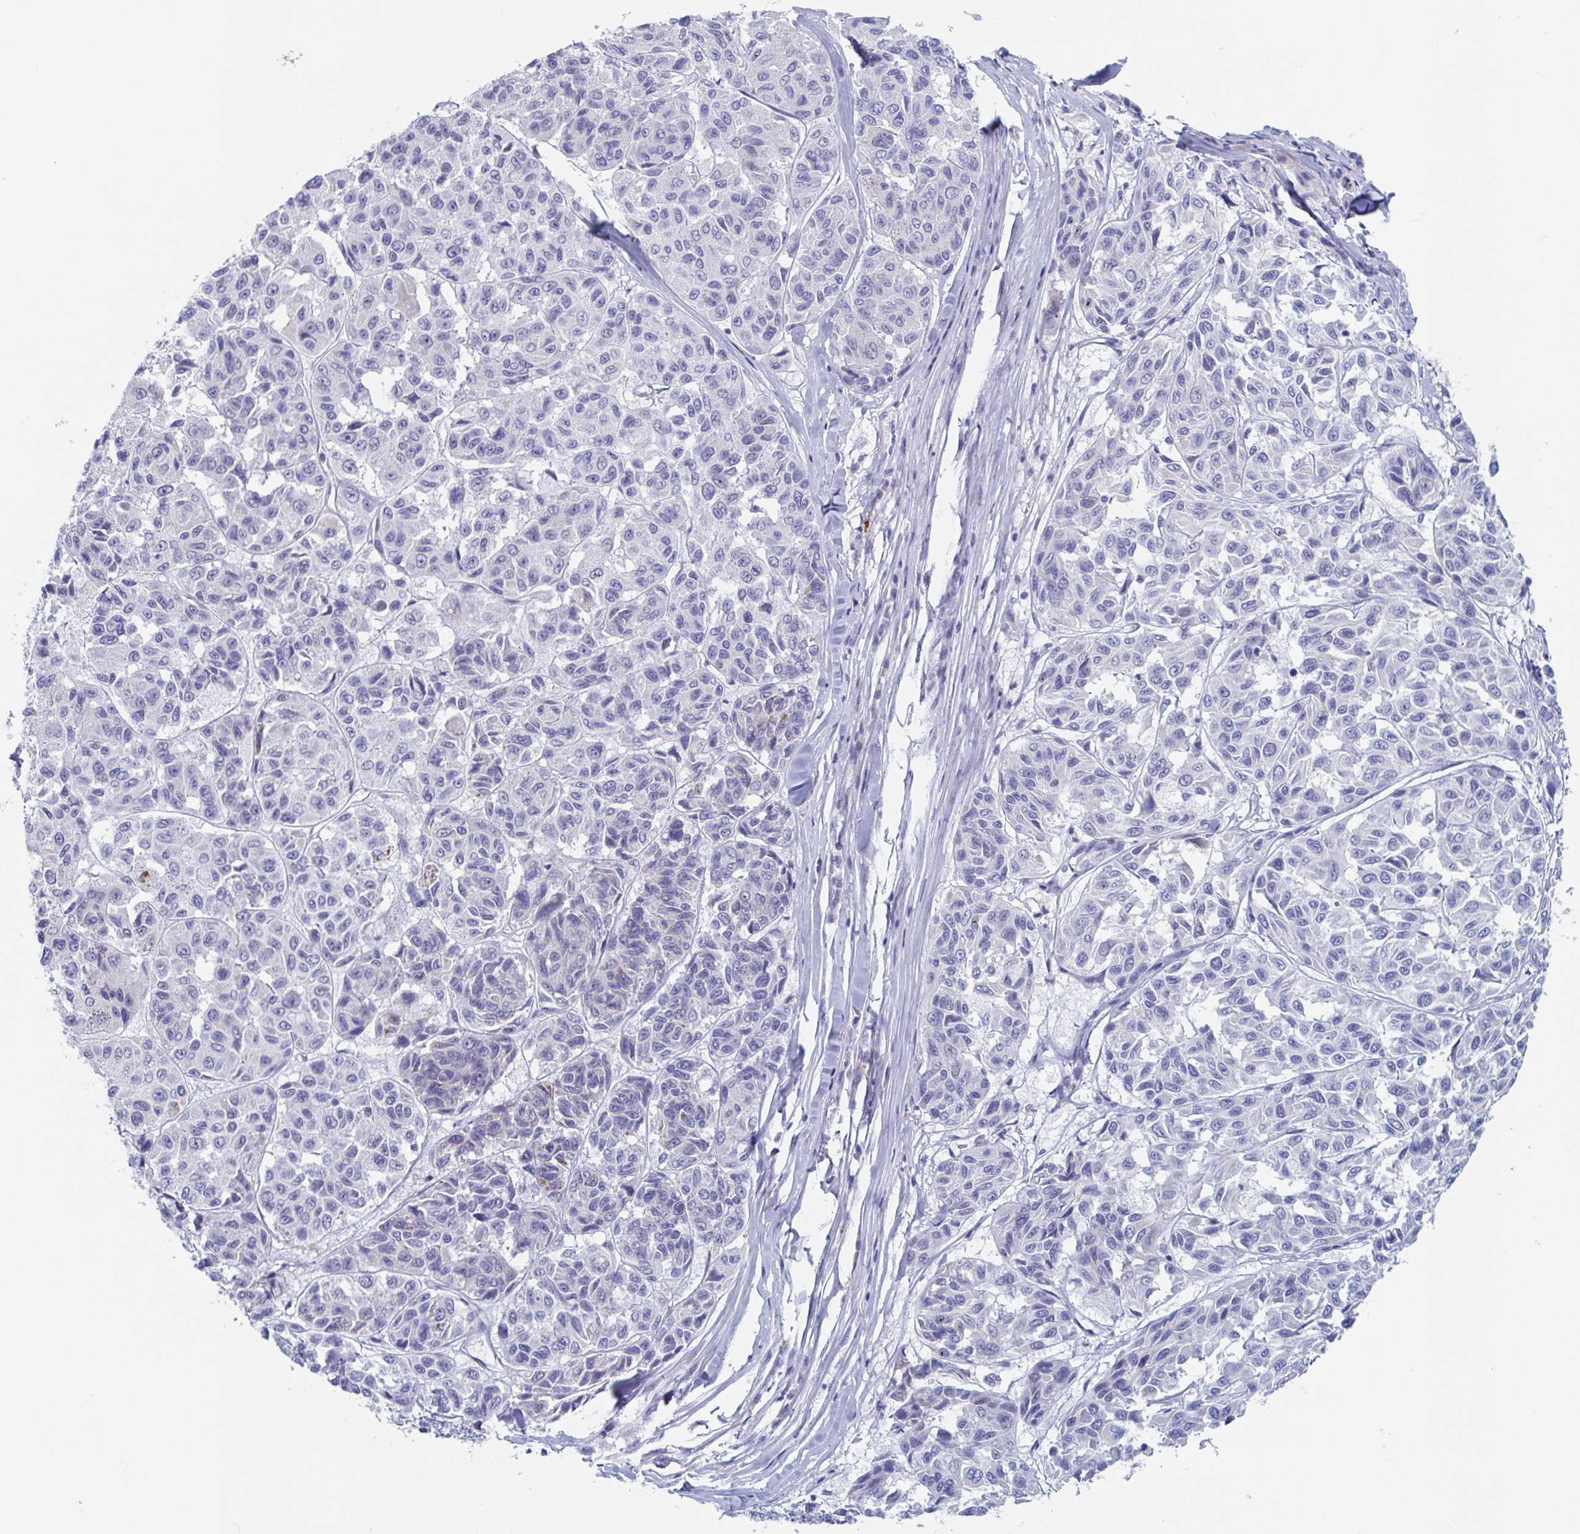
{"staining": {"intensity": "negative", "quantity": "none", "location": "none"}, "tissue": "melanoma", "cell_type": "Tumor cells", "image_type": "cancer", "snomed": [{"axis": "morphology", "description": "Malignant melanoma, NOS"}, {"axis": "topography", "description": "Skin"}], "caption": "Melanoma stained for a protein using IHC shows no staining tumor cells.", "gene": "NT5C3B", "patient": {"sex": "female", "age": 66}}